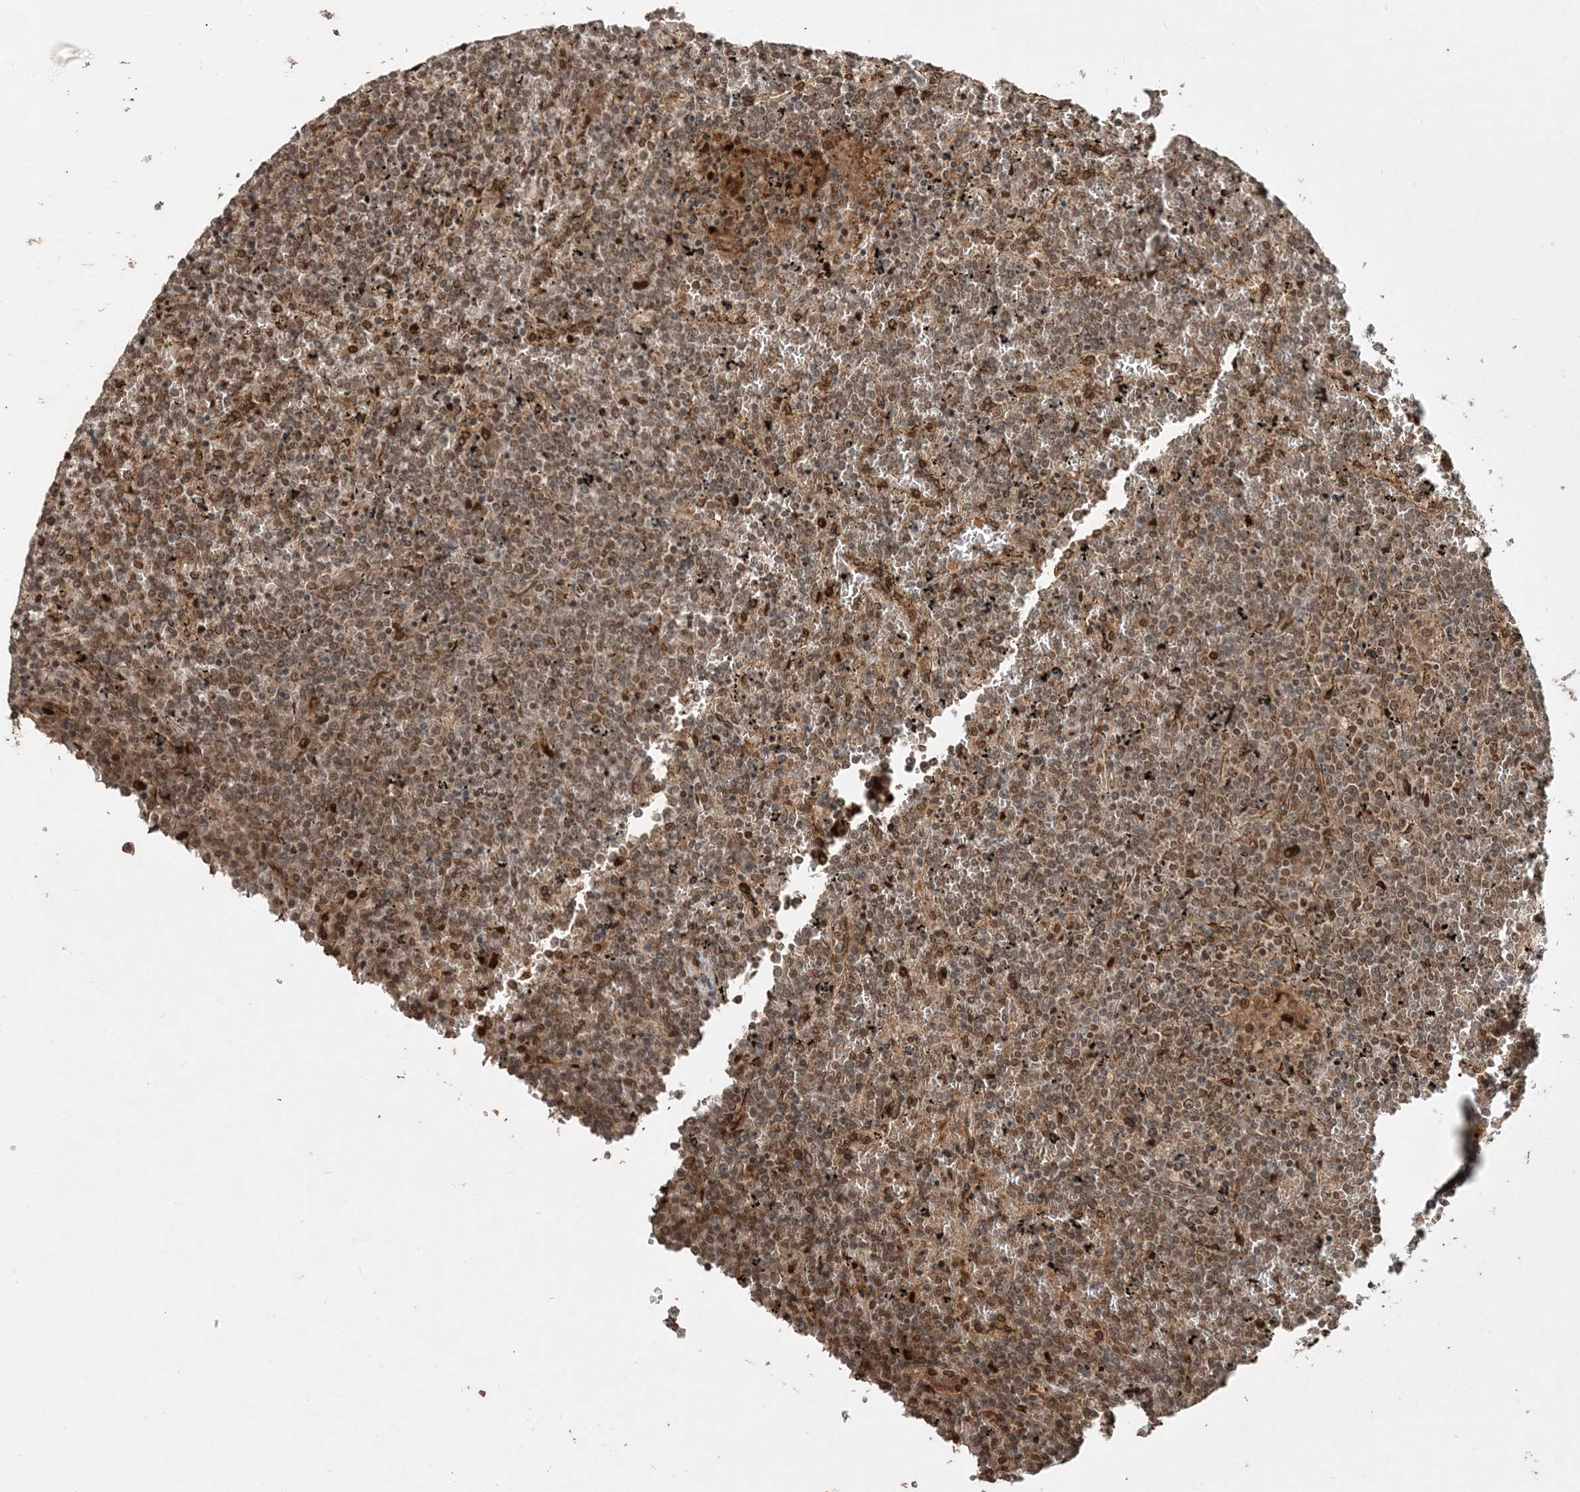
{"staining": {"intensity": "moderate", "quantity": ">75%", "location": "cytoplasmic/membranous,nuclear"}, "tissue": "lymphoma", "cell_type": "Tumor cells", "image_type": "cancer", "snomed": [{"axis": "morphology", "description": "Malignant lymphoma, non-Hodgkin's type, Low grade"}, {"axis": "topography", "description": "Spleen"}], "caption": "Immunohistochemical staining of lymphoma displays moderate cytoplasmic/membranous and nuclear protein staining in about >75% of tumor cells.", "gene": "ETAA1", "patient": {"sex": "female", "age": 19}}